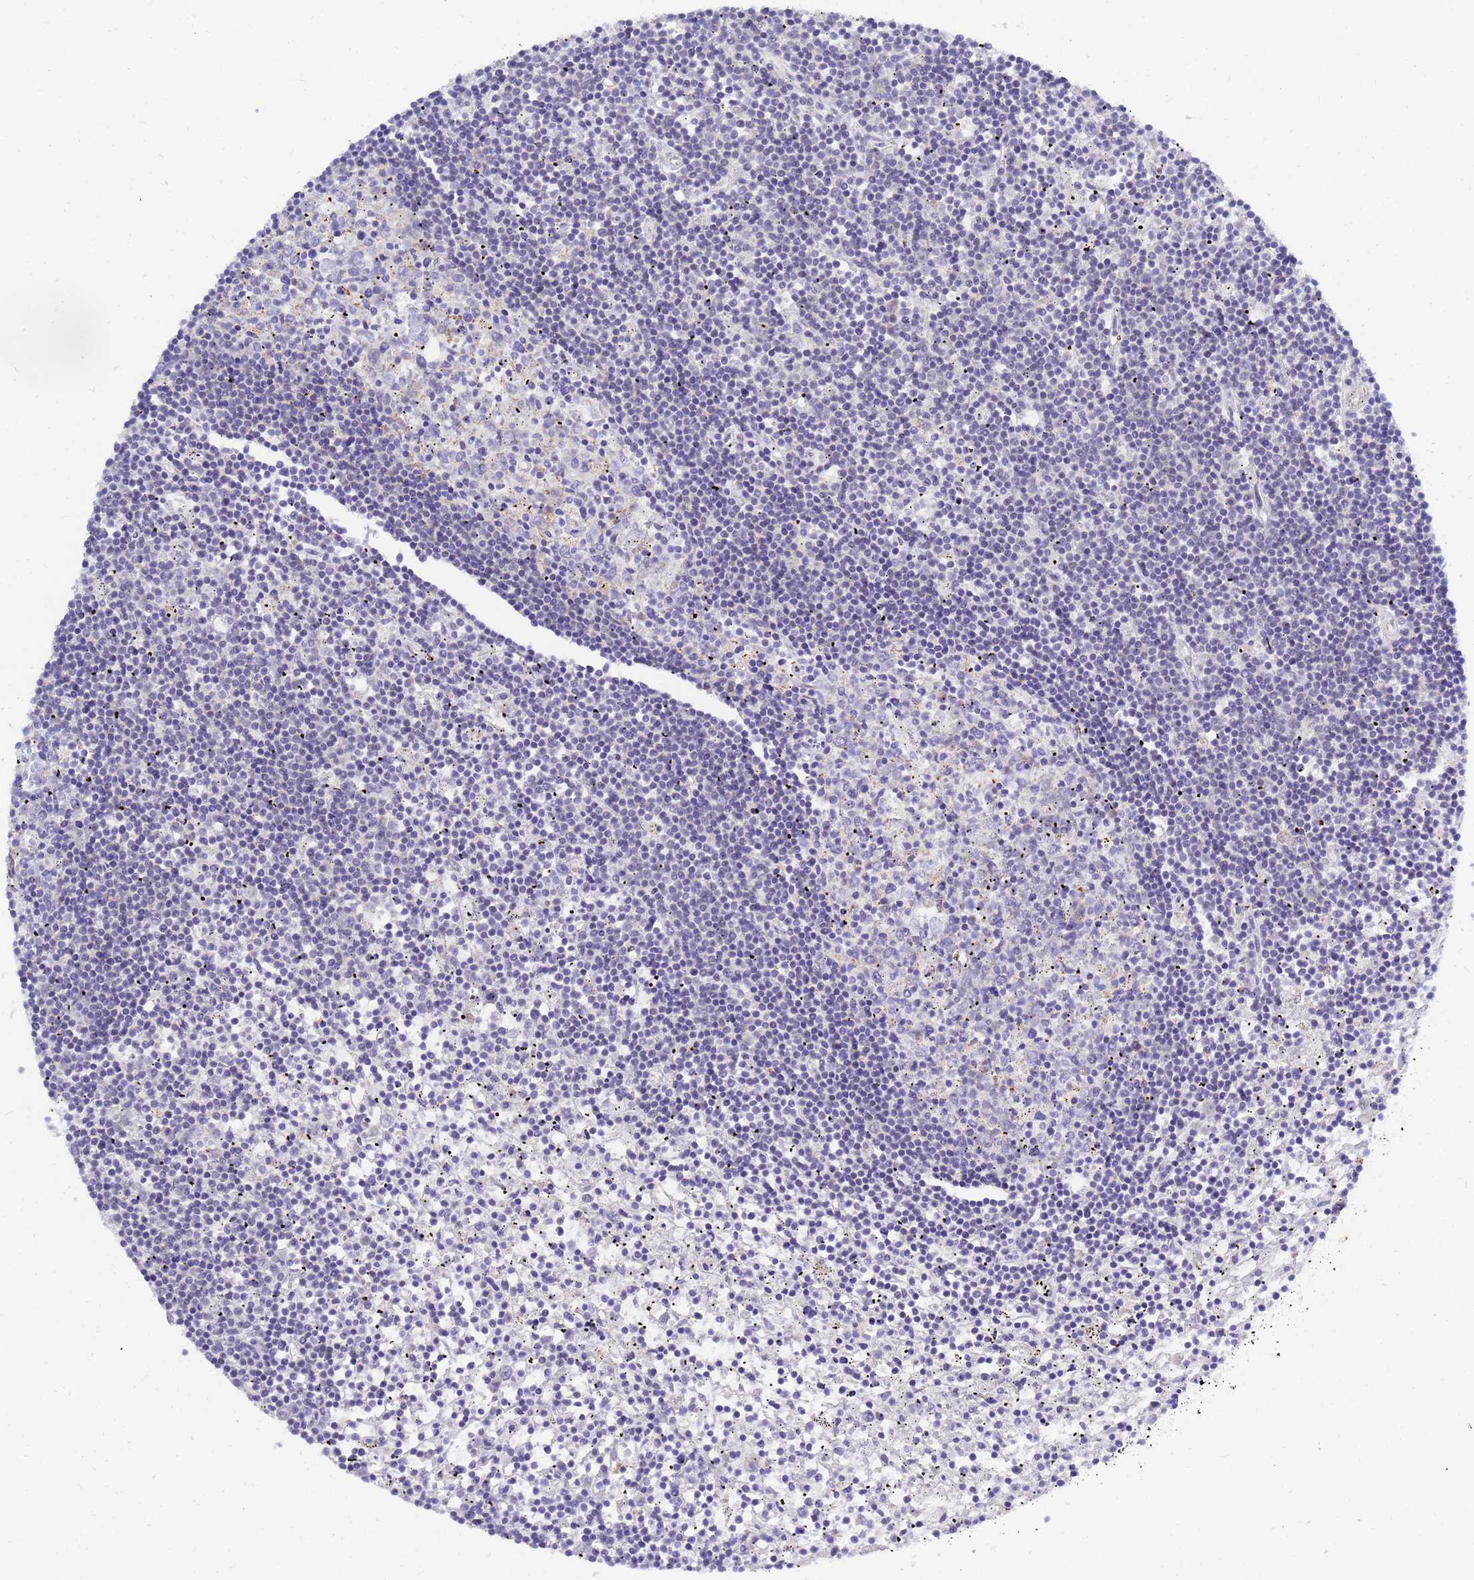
{"staining": {"intensity": "negative", "quantity": "none", "location": "none"}, "tissue": "lymphoma", "cell_type": "Tumor cells", "image_type": "cancer", "snomed": [{"axis": "morphology", "description": "Malignant lymphoma, non-Hodgkin's type, Low grade"}, {"axis": "topography", "description": "Spleen"}], "caption": "A high-resolution histopathology image shows IHC staining of lymphoma, which reveals no significant expression in tumor cells.", "gene": "SDR39U1", "patient": {"sex": "male", "age": 76}}